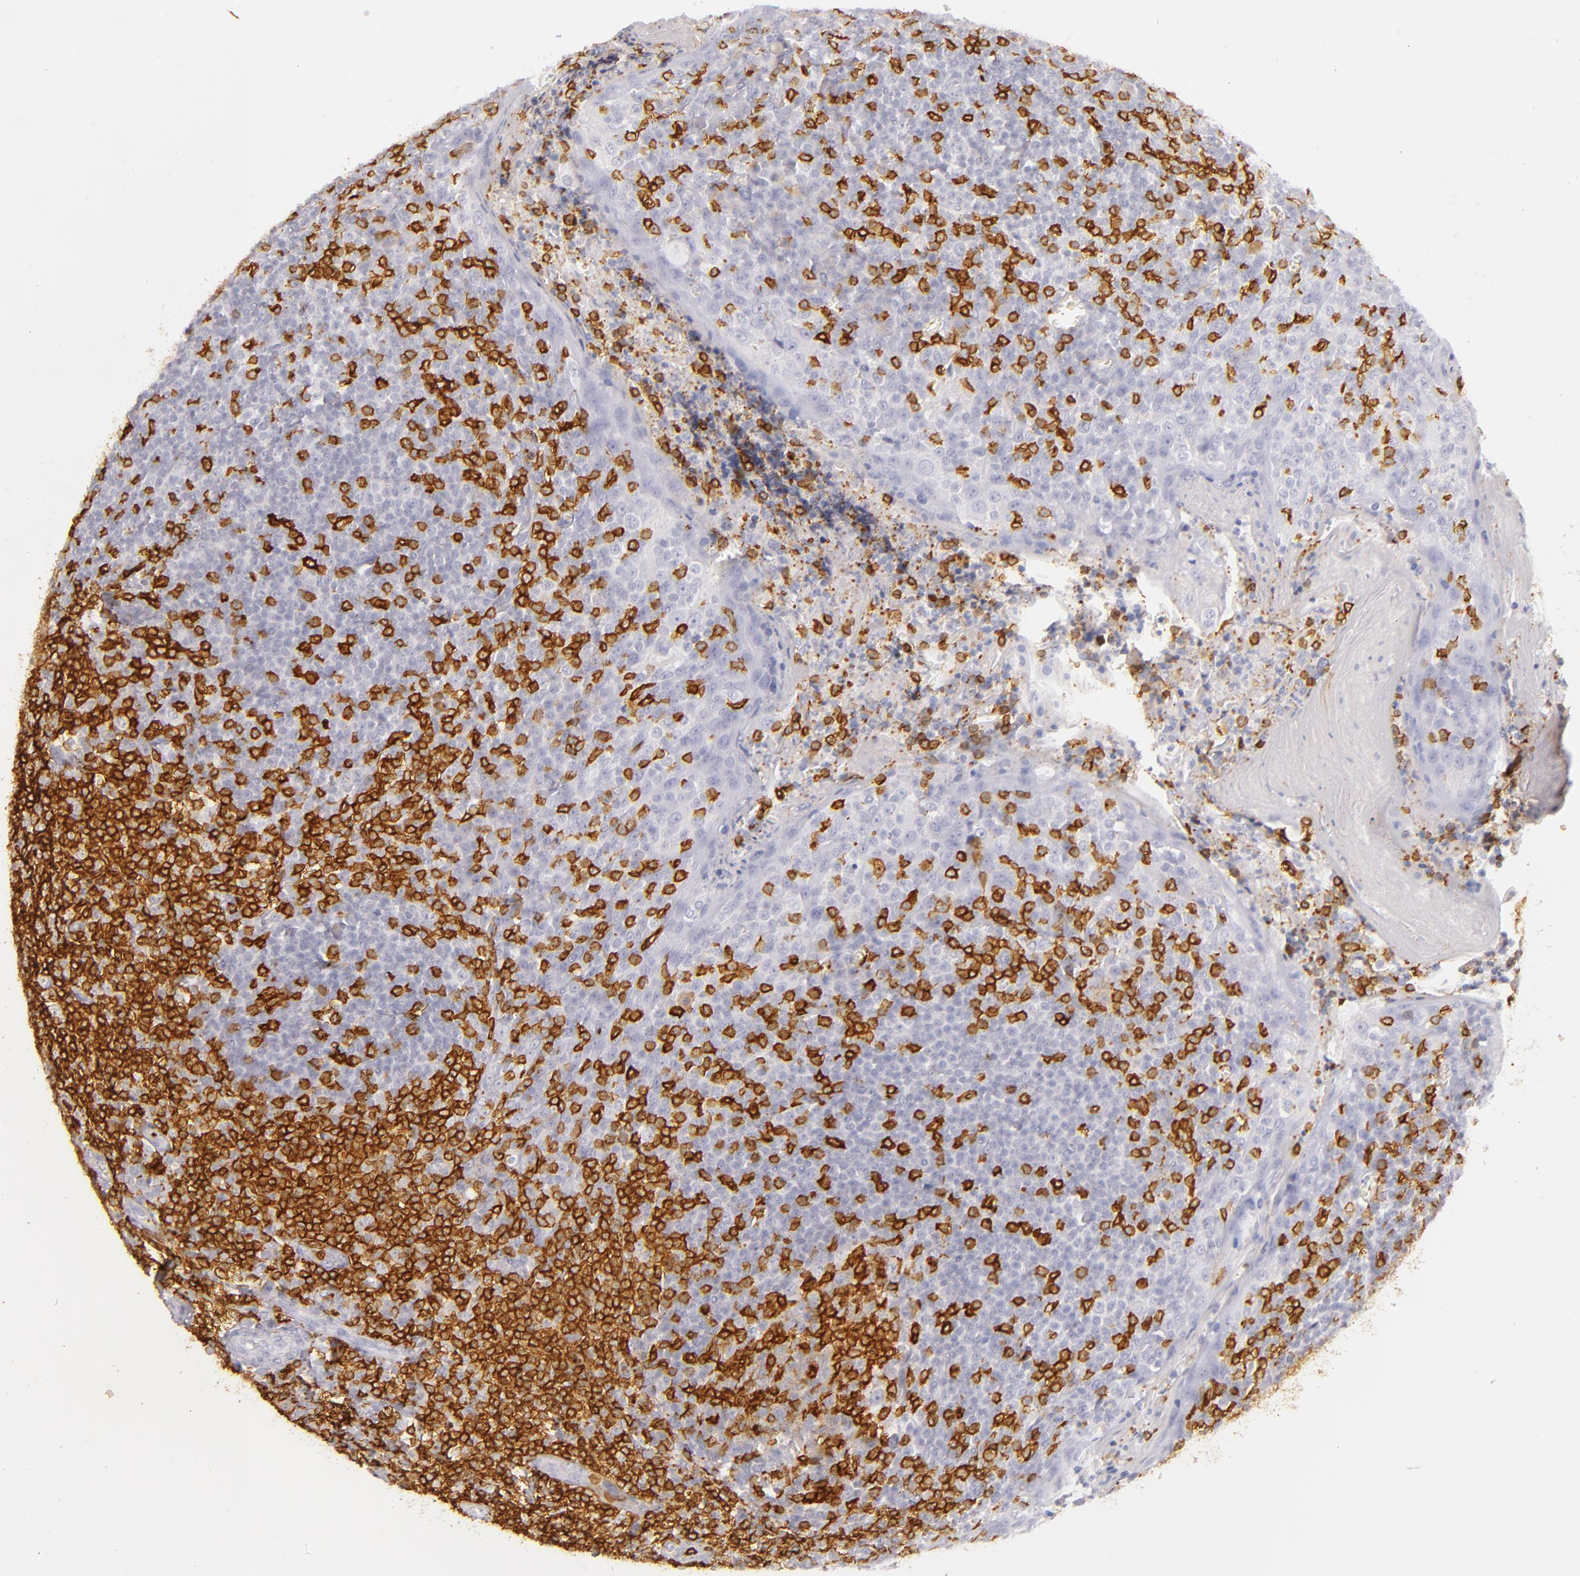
{"staining": {"intensity": "strong", "quantity": "25%-75%", "location": "cytoplasmic/membranous"}, "tissue": "tonsil", "cell_type": "Germinal center cells", "image_type": "normal", "snomed": [{"axis": "morphology", "description": "Normal tissue, NOS"}, {"axis": "topography", "description": "Tonsil"}], "caption": "Immunohistochemical staining of benign tonsil displays strong cytoplasmic/membranous protein staining in approximately 25%-75% of germinal center cells. Nuclei are stained in blue.", "gene": "LAT", "patient": {"sex": "male", "age": 31}}